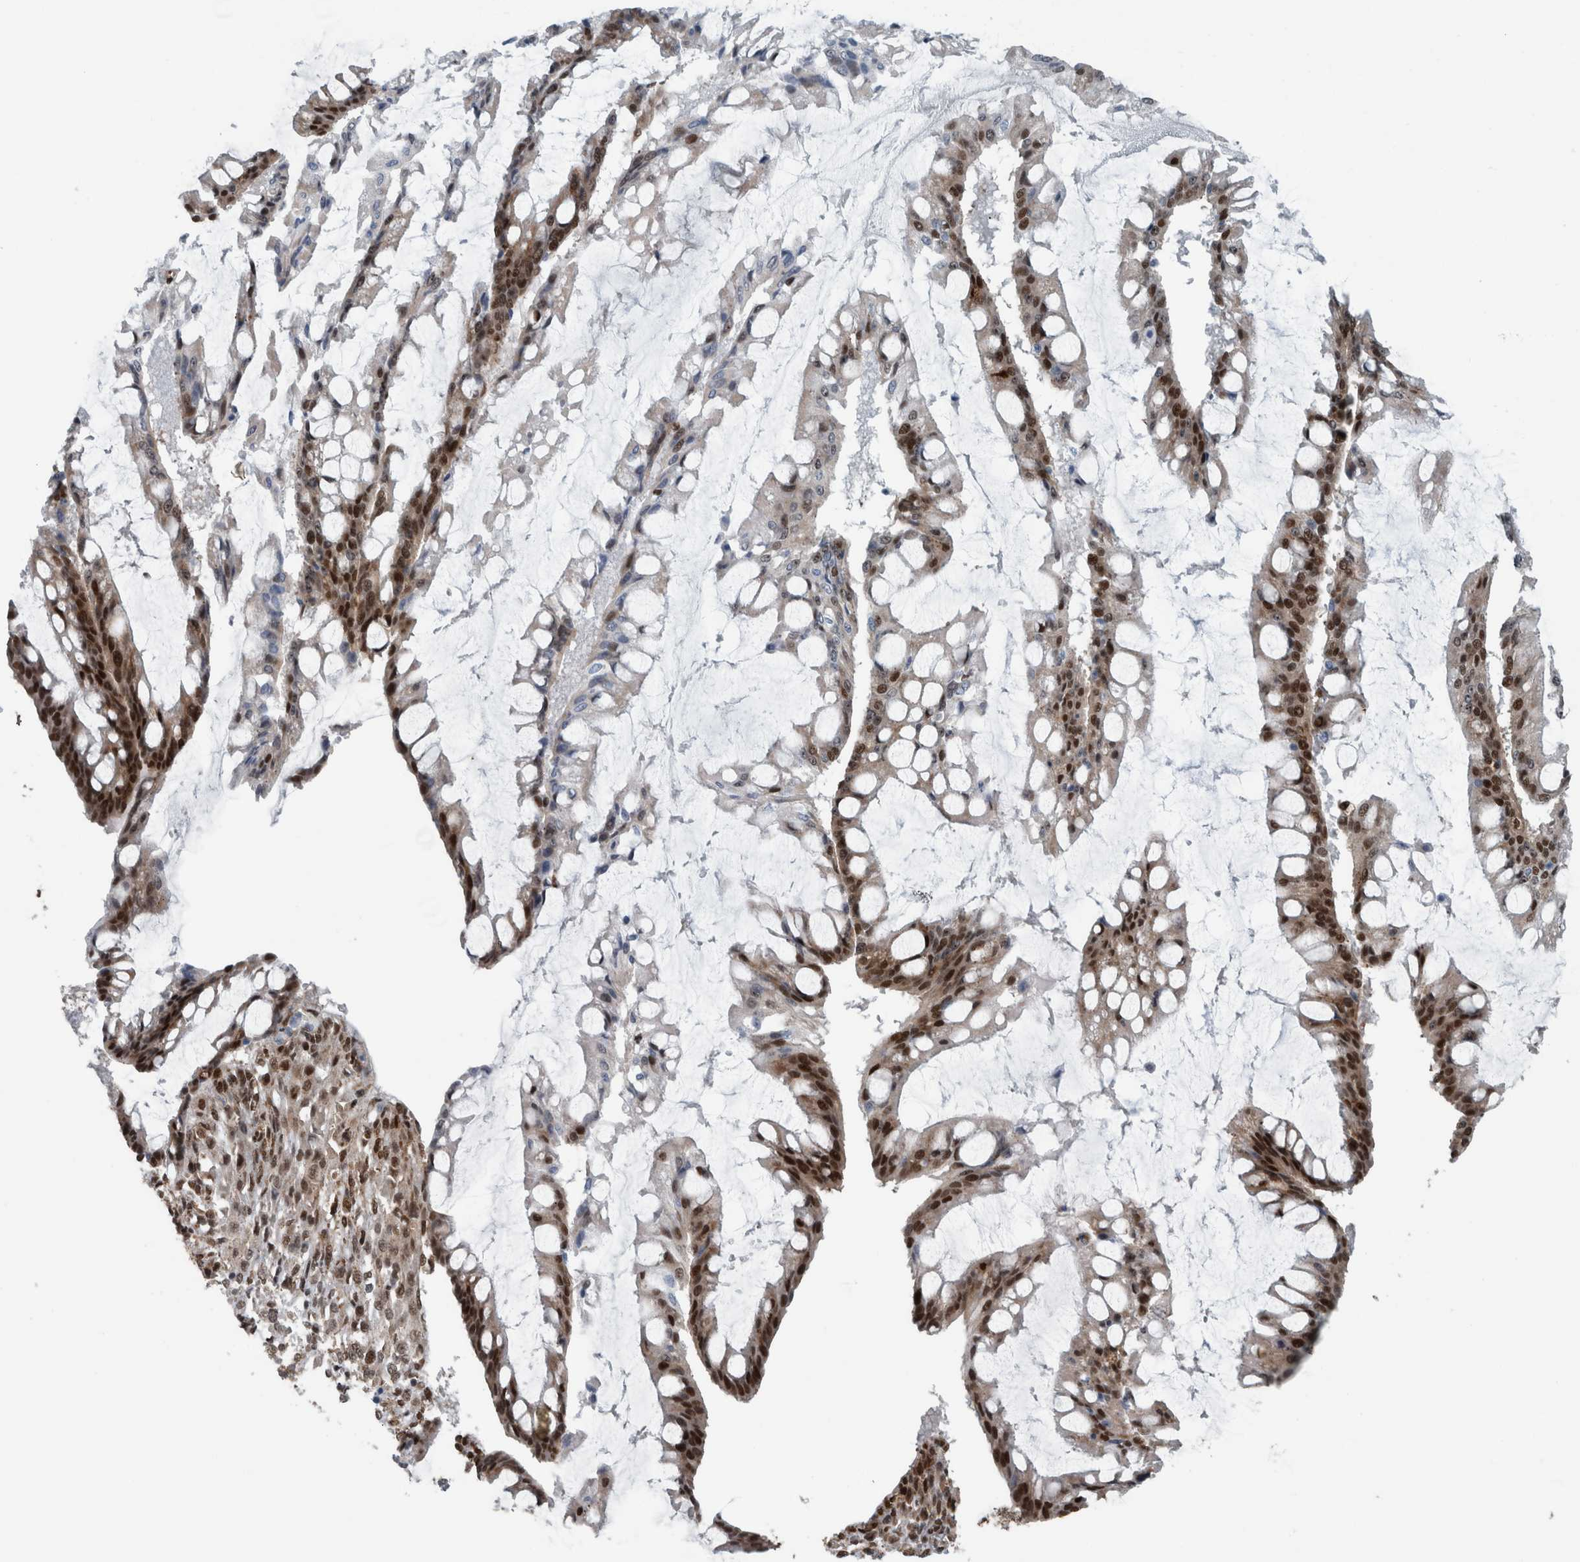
{"staining": {"intensity": "strong", "quantity": ">75%", "location": "nuclear"}, "tissue": "ovarian cancer", "cell_type": "Tumor cells", "image_type": "cancer", "snomed": [{"axis": "morphology", "description": "Cystadenocarcinoma, mucinous, NOS"}, {"axis": "topography", "description": "Ovary"}], "caption": "Strong nuclear positivity is present in about >75% of tumor cells in mucinous cystadenocarcinoma (ovarian).", "gene": "DNMT3A", "patient": {"sex": "female", "age": 73}}